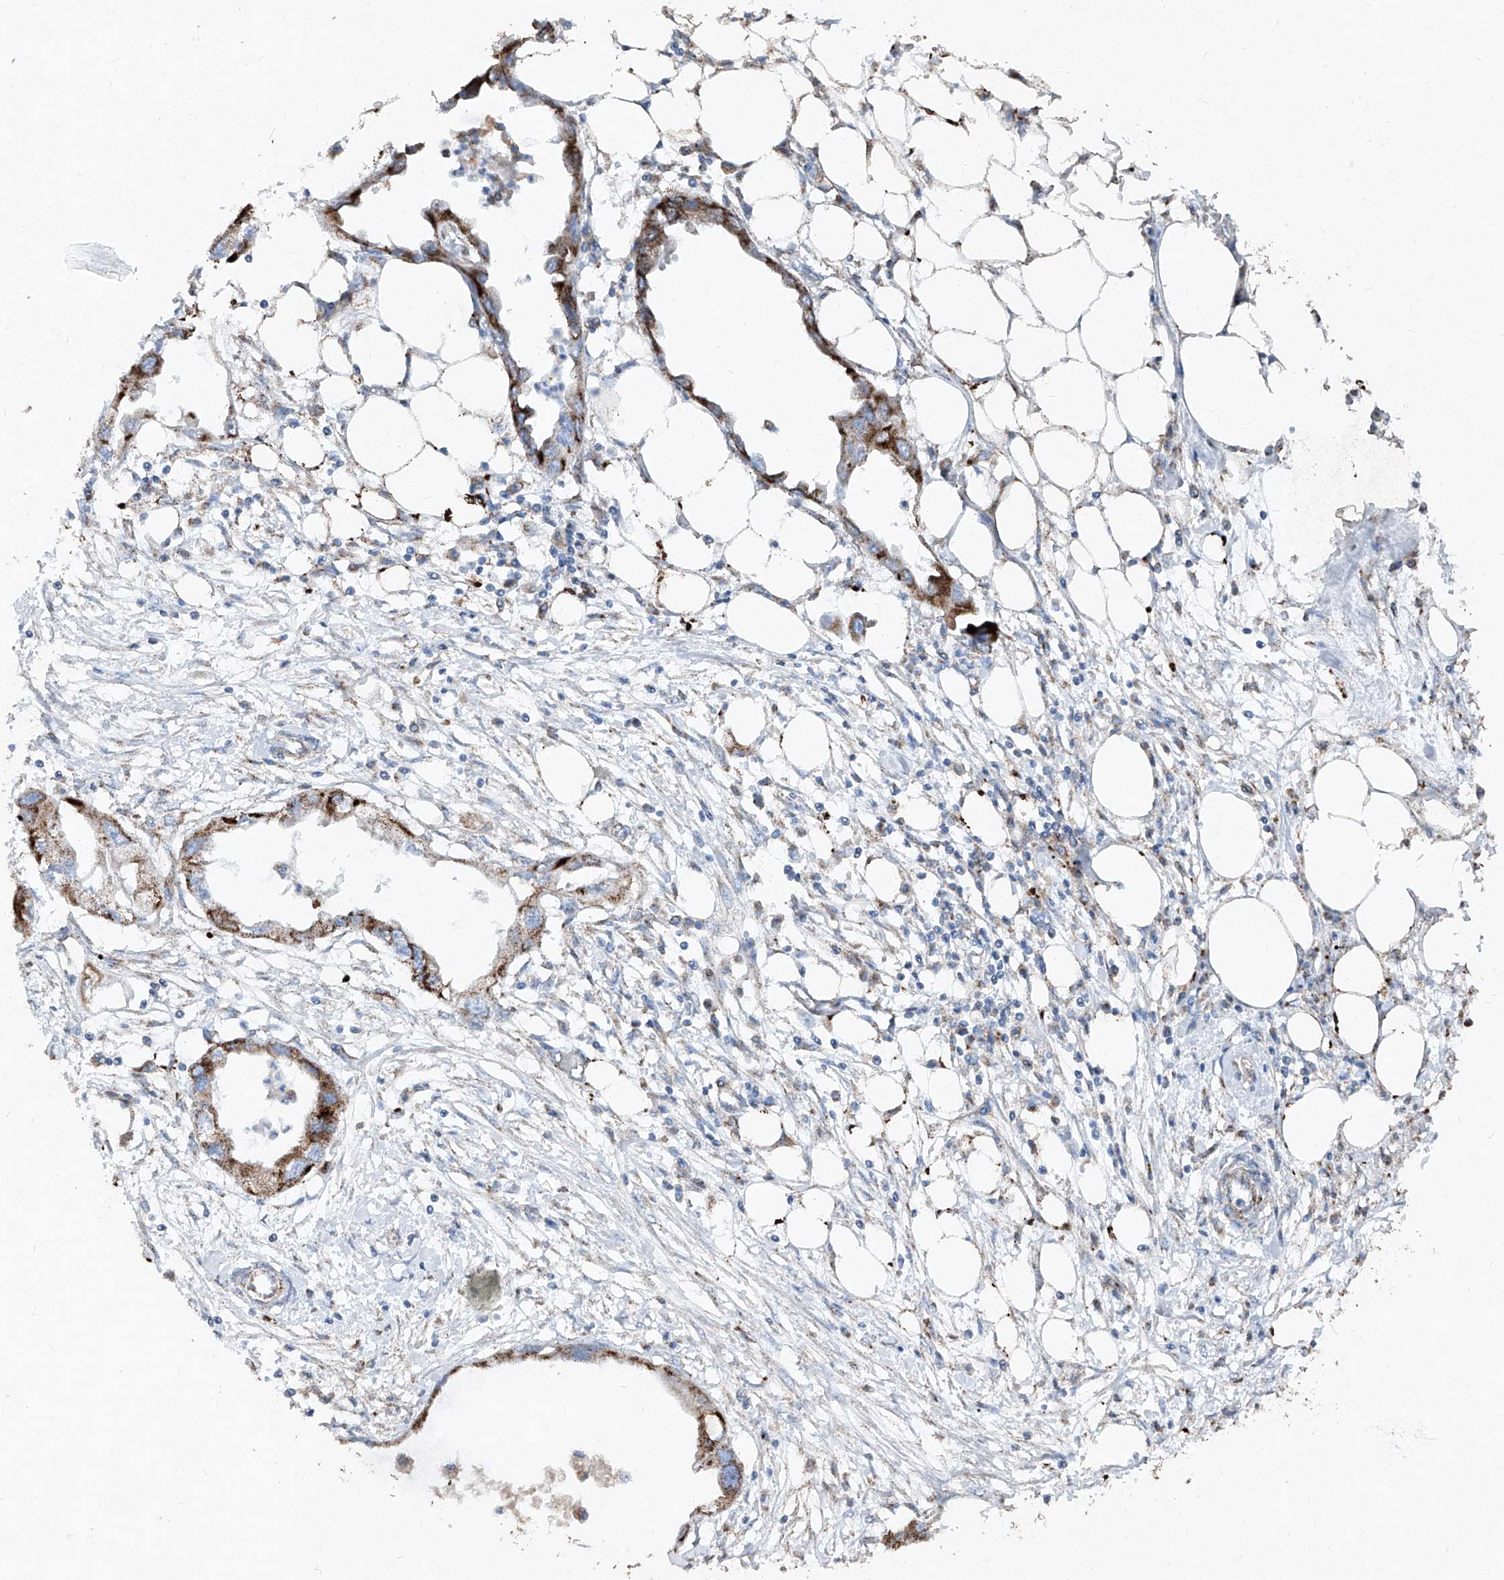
{"staining": {"intensity": "moderate", "quantity": ">75%", "location": "cytoplasmic/membranous"}, "tissue": "endometrial cancer", "cell_type": "Tumor cells", "image_type": "cancer", "snomed": [{"axis": "morphology", "description": "Adenocarcinoma, NOS"}, {"axis": "morphology", "description": "Adenocarcinoma, metastatic, NOS"}, {"axis": "topography", "description": "Adipose tissue"}, {"axis": "topography", "description": "Endometrium"}], "caption": "A brown stain labels moderate cytoplasmic/membranous staining of a protein in endometrial cancer tumor cells.", "gene": "ABCD3", "patient": {"sex": "female", "age": 67}}